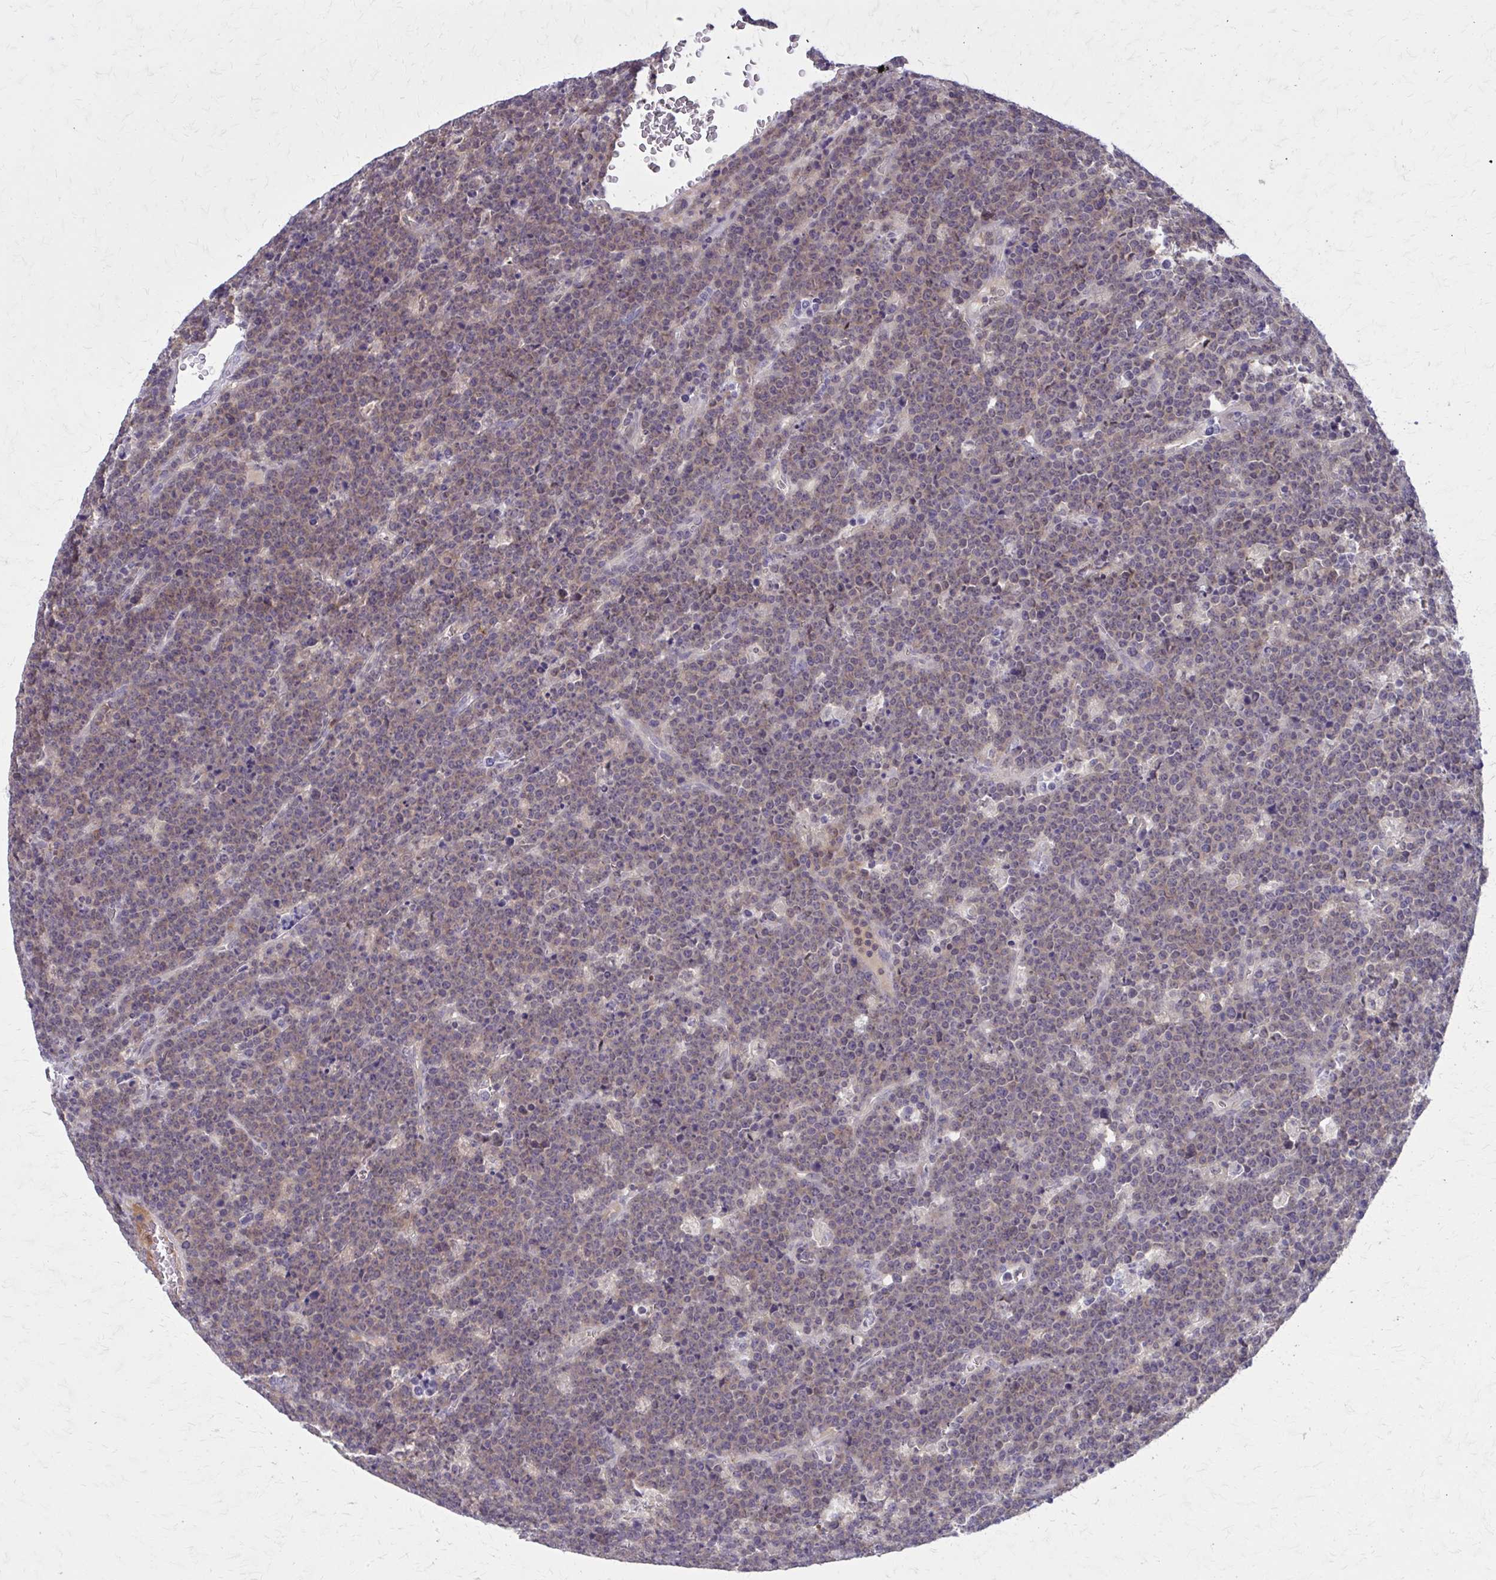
{"staining": {"intensity": "weak", "quantity": "25%-75%", "location": "cytoplasmic/membranous"}, "tissue": "lymphoma", "cell_type": "Tumor cells", "image_type": "cancer", "snomed": [{"axis": "morphology", "description": "Malignant lymphoma, non-Hodgkin's type, High grade"}, {"axis": "topography", "description": "Ovary"}], "caption": "Immunohistochemical staining of high-grade malignant lymphoma, non-Hodgkin's type shows low levels of weak cytoplasmic/membranous protein expression in approximately 25%-75% of tumor cells.", "gene": "NRBF2", "patient": {"sex": "female", "age": 56}}